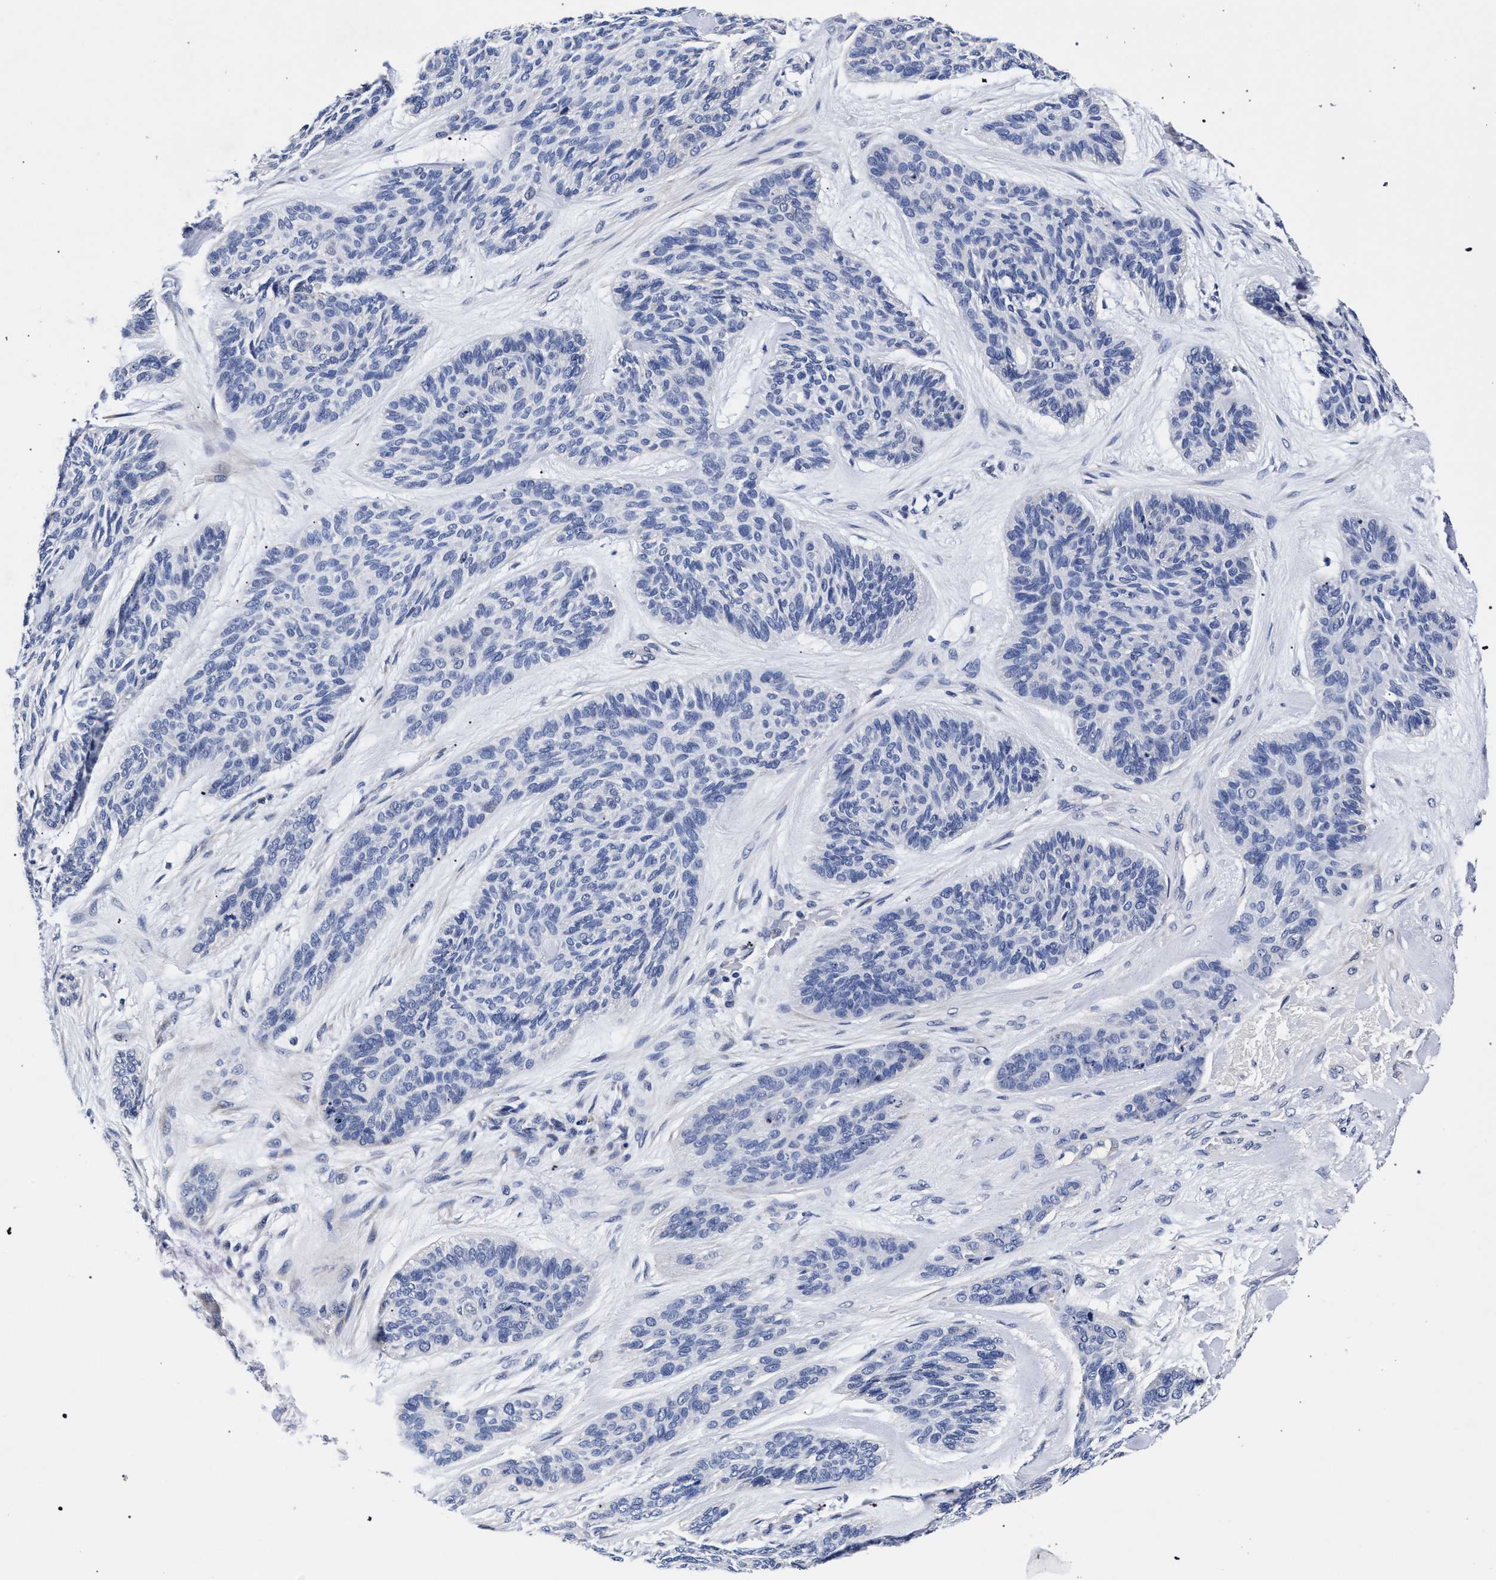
{"staining": {"intensity": "negative", "quantity": "none", "location": "none"}, "tissue": "skin cancer", "cell_type": "Tumor cells", "image_type": "cancer", "snomed": [{"axis": "morphology", "description": "Basal cell carcinoma"}, {"axis": "topography", "description": "Skin"}], "caption": "Skin basal cell carcinoma was stained to show a protein in brown. There is no significant staining in tumor cells.", "gene": "CFAP95", "patient": {"sex": "male", "age": 55}}